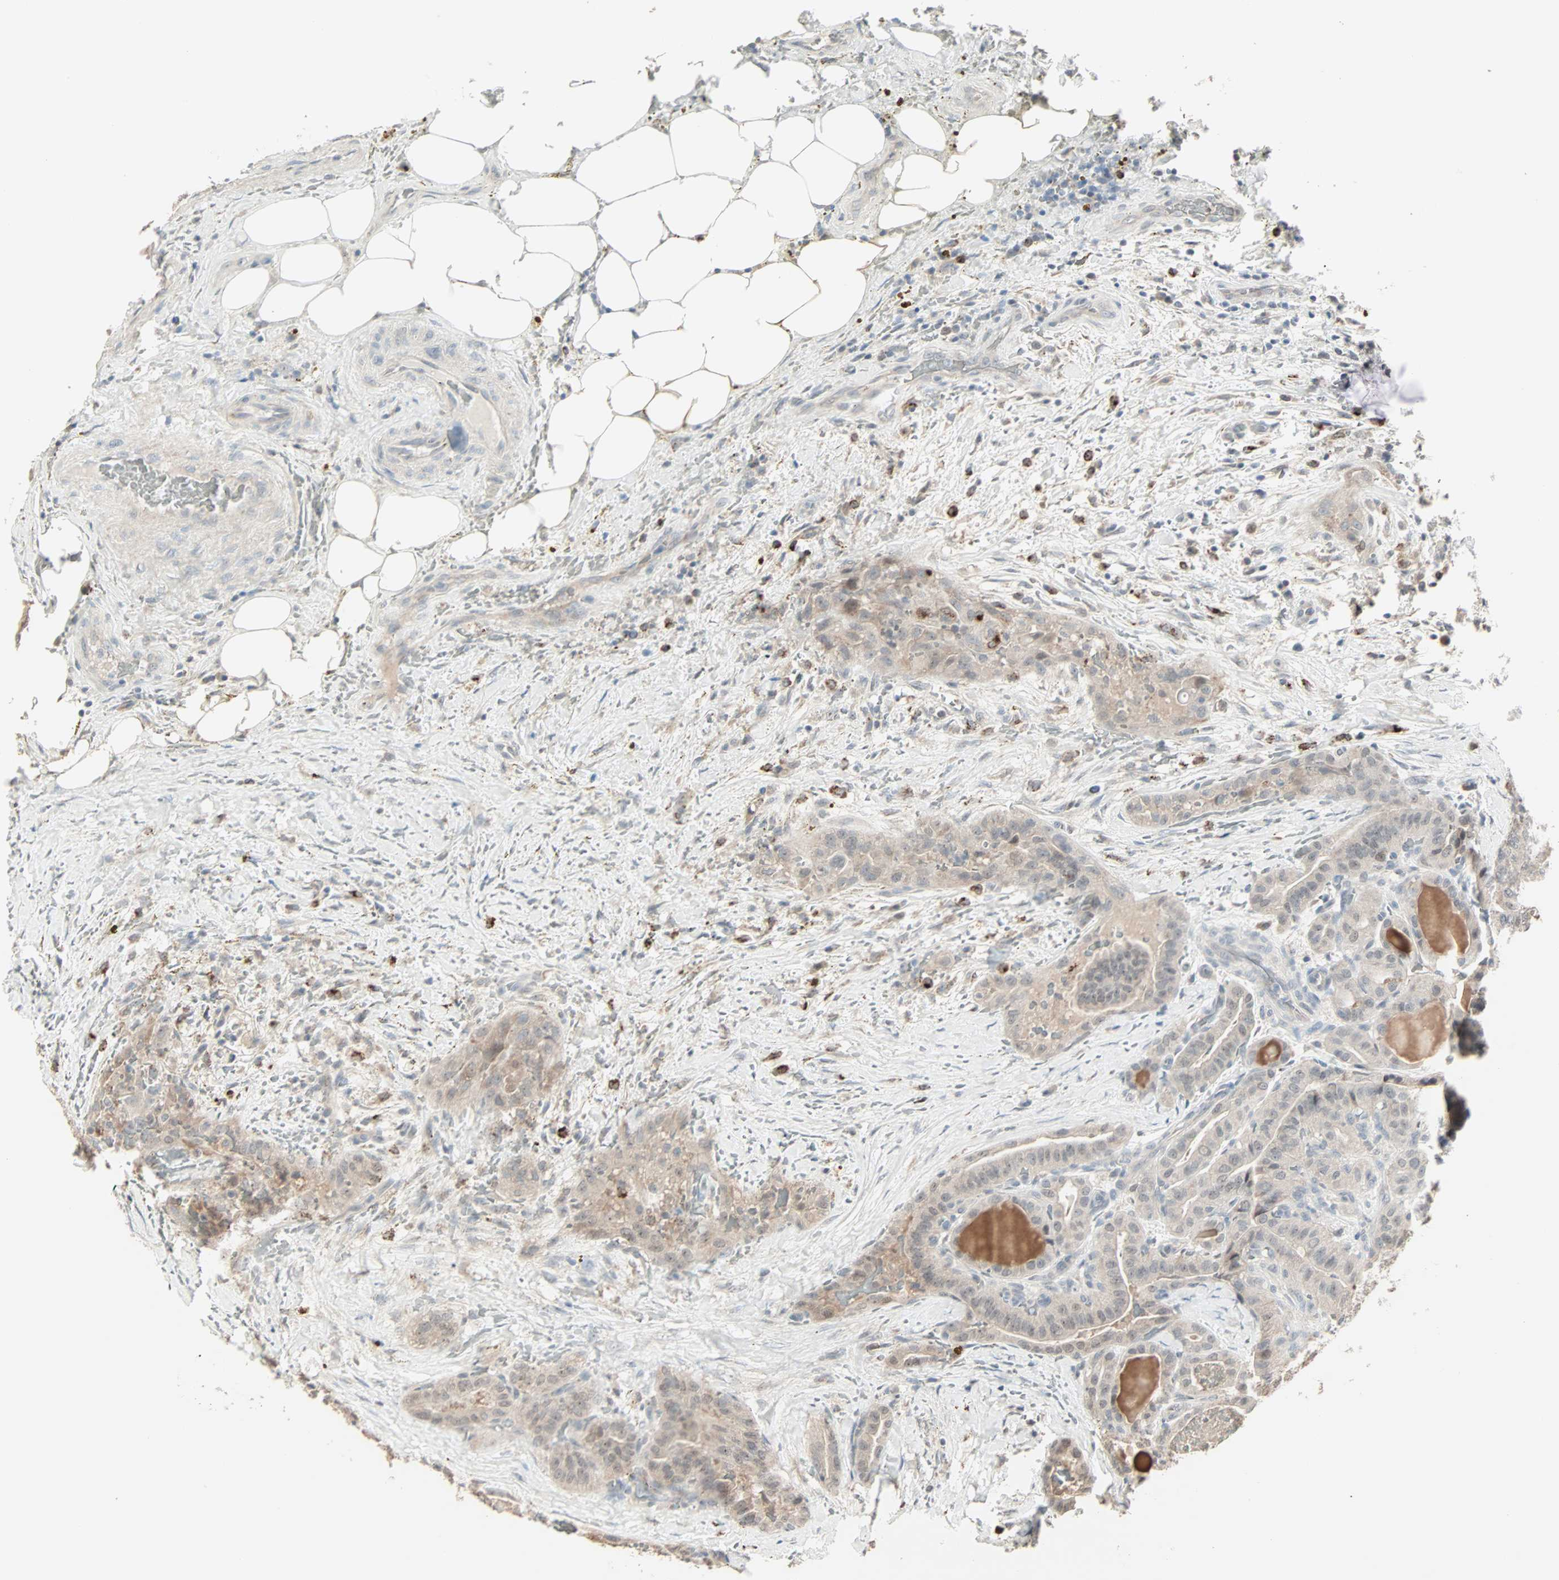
{"staining": {"intensity": "weak", "quantity": "25%-75%", "location": "cytoplasmic/membranous"}, "tissue": "thyroid cancer", "cell_type": "Tumor cells", "image_type": "cancer", "snomed": [{"axis": "morphology", "description": "Papillary adenocarcinoma, NOS"}, {"axis": "topography", "description": "Thyroid gland"}], "caption": "This micrograph demonstrates immunohistochemistry (IHC) staining of papillary adenocarcinoma (thyroid), with low weak cytoplasmic/membranous expression in about 25%-75% of tumor cells.", "gene": "KDM4A", "patient": {"sex": "male", "age": 77}}